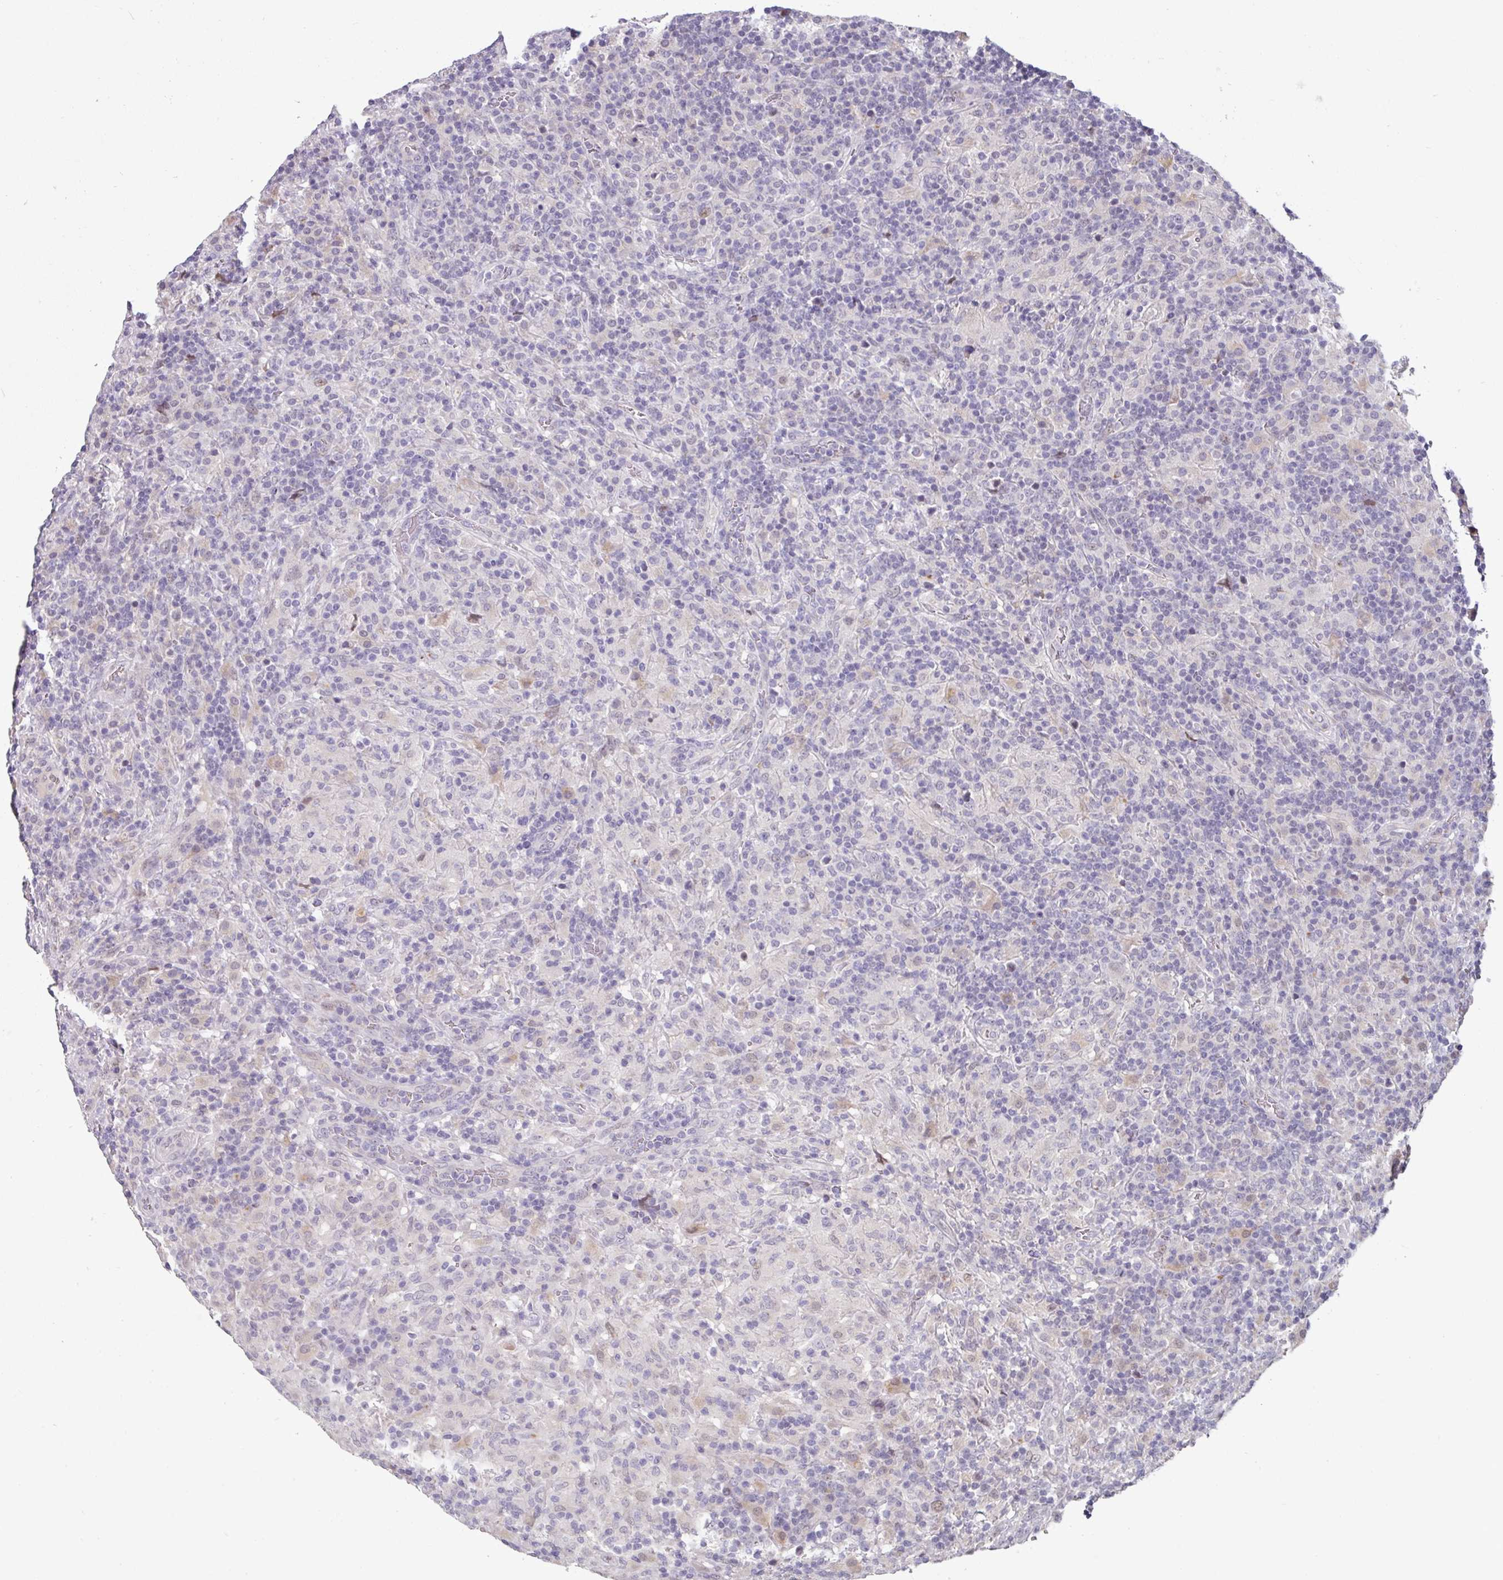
{"staining": {"intensity": "negative", "quantity": "none", "location": "none"}, "tissue": "lymphoma", "cell_type": "Tumor cells", "image_type": "cancer", "snomed": [{"axis": "morphology", "description": "Hodgkin's disease, NOS"}, {"axis": "topography", "description": "Lymph node"}], "caption": "An image of Hodgkin's disease stained for a protein demonstrates no brown staining in tumor cells. (DAB immunohistochemistry, high magnification).", "gene": "SWSAP1", "patient": {"sex": "male", "age": 70}}